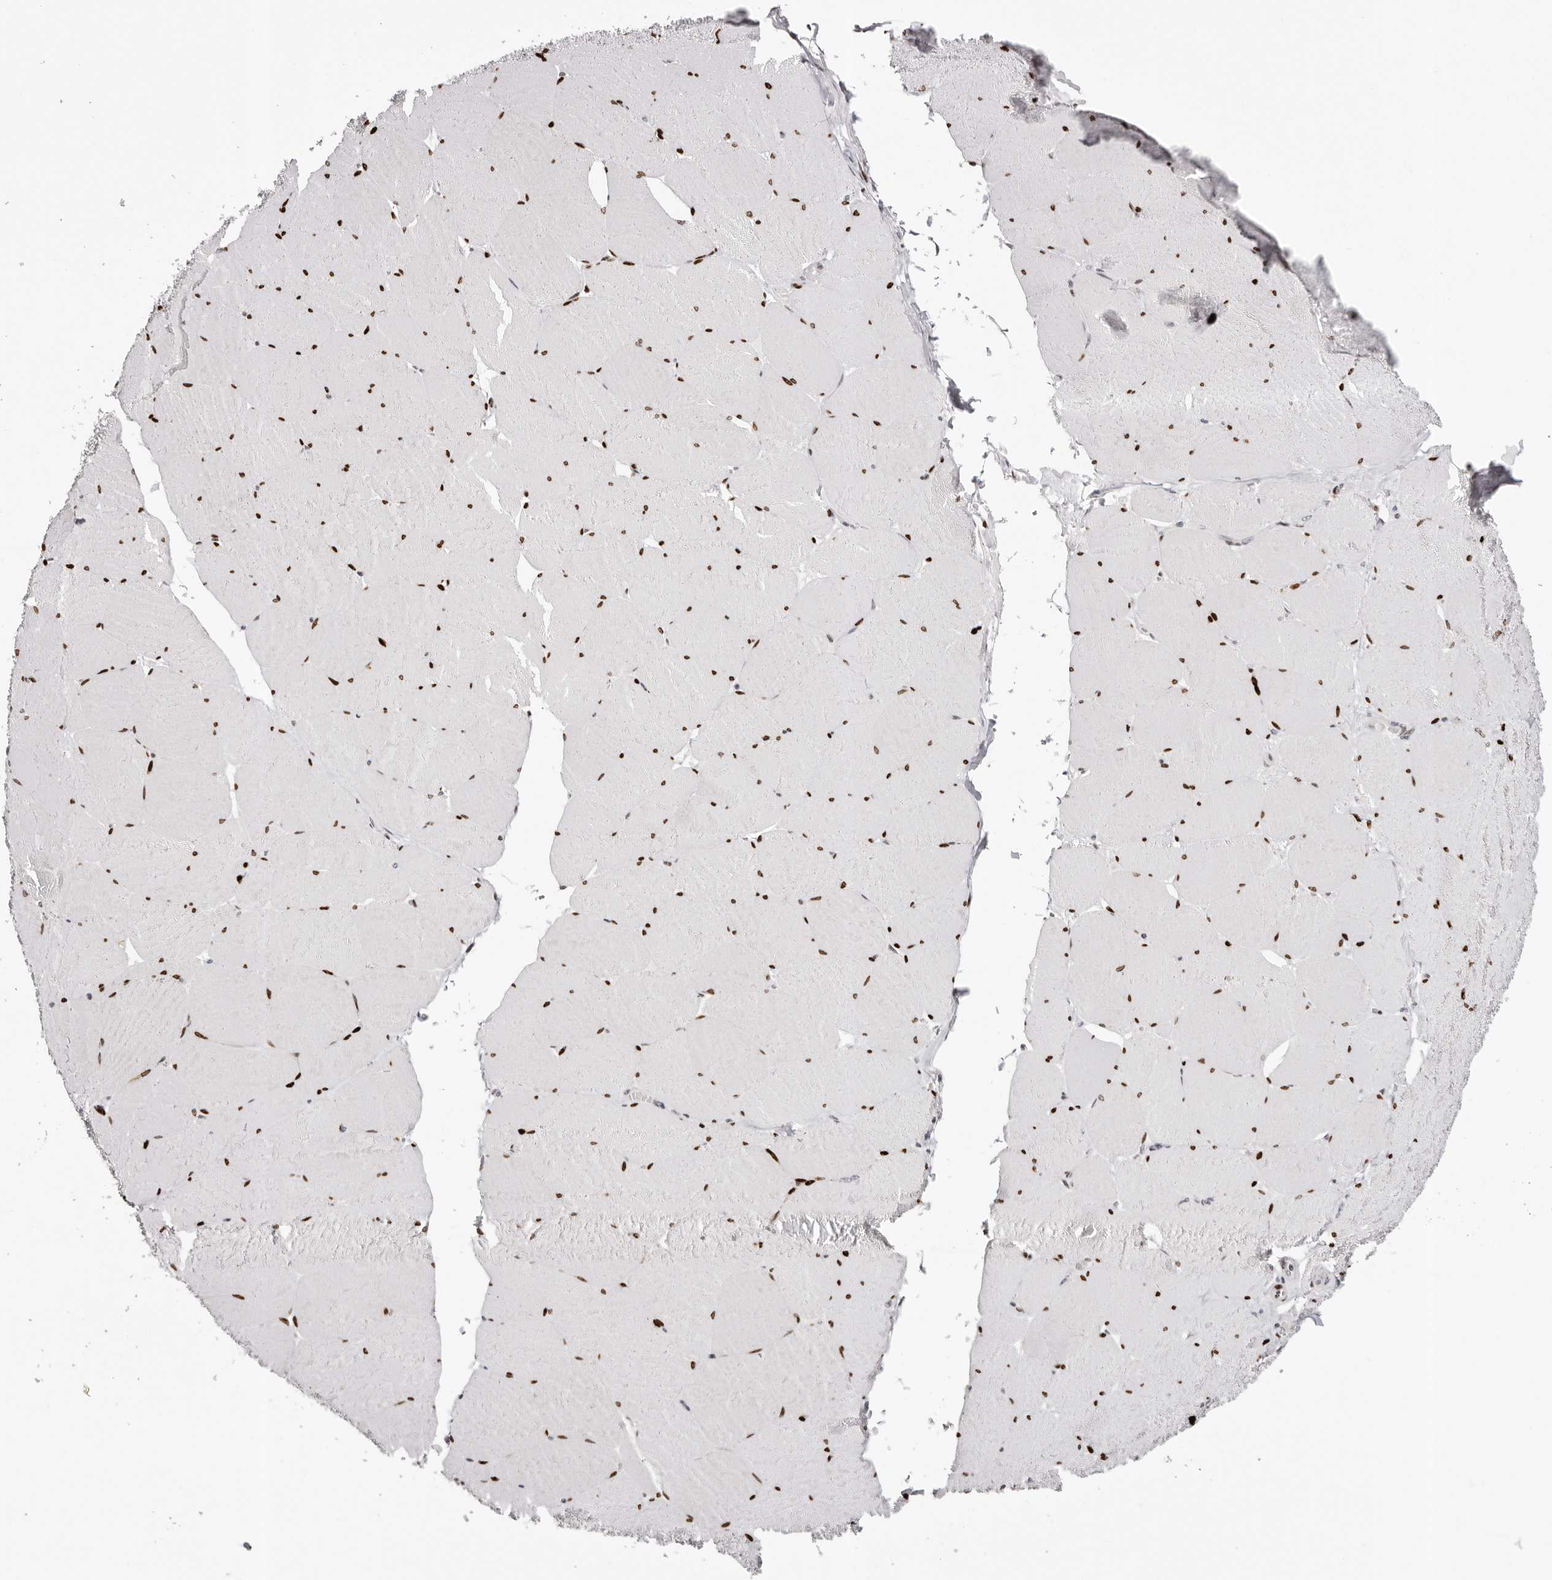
{"staining": {"intensity": "strong", "quantity": ">75%", "location": "nuclear"}, "tissue": "skeletal muscle", "cell_type": "Myocytes", "image_type": "normal", "snomed": [{"axis": "morphology", "description": "Normal tissue, NOS"}, {"axis": "topography", "description": "Skeletal muscle"}, {"axis": "topography", "description": "Head-Neck"}], "caption": "A histopathology image of skeletal muscle stained for a protein displays strong nuclear brown staining in myocytes.", "gene": "NUP153", "patient": {"sex": "male", "age": 66}}